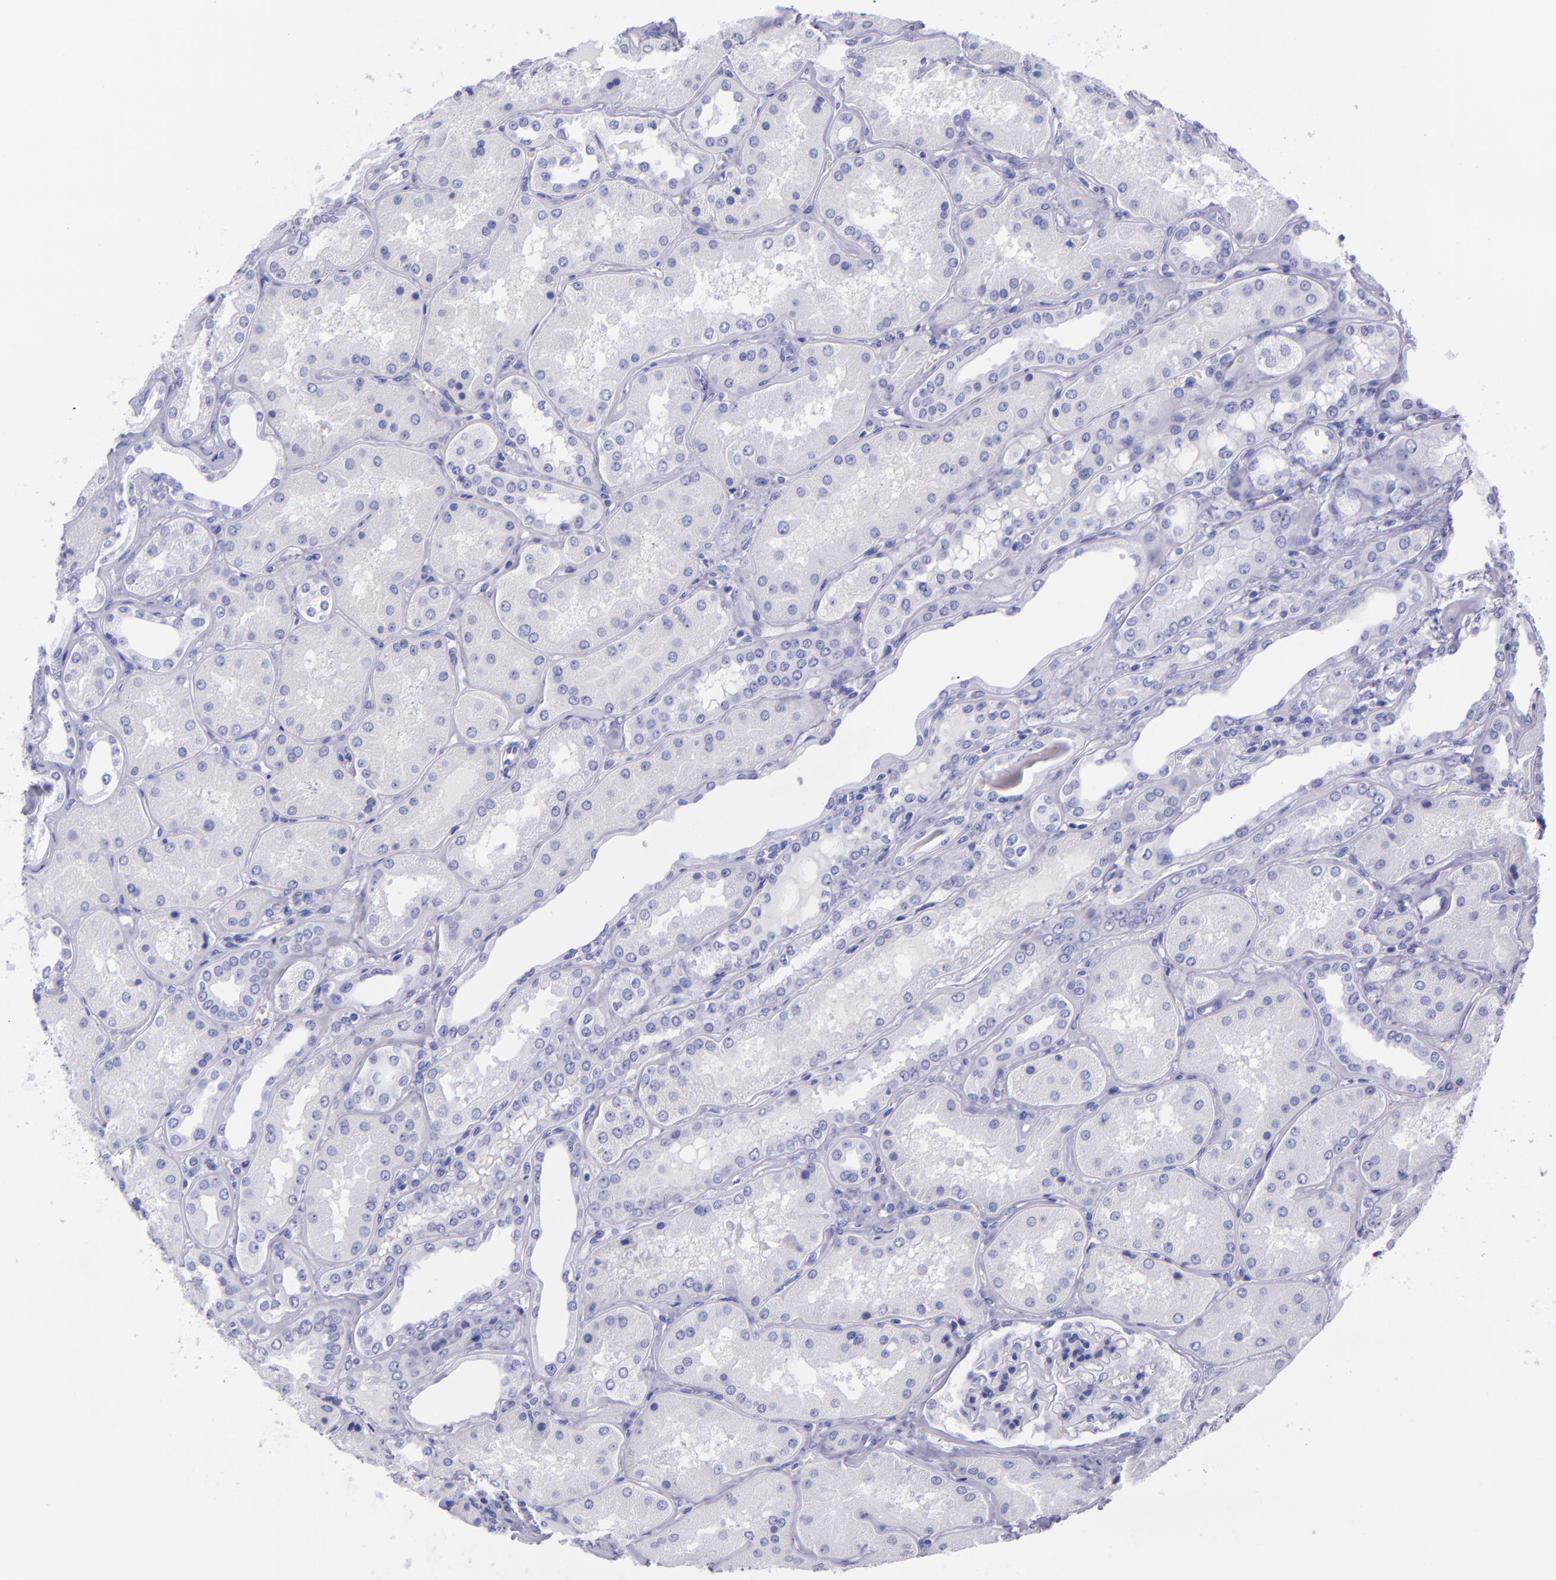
{"staining": {"intensity": "negative", "quantity": "none", "location": "none"}, "tissue": "kidney", "cell_type": "Cells in glomeruli", "image_type": "normal", "snomed": [{"axis": "morphology", "description": "Normal tissue, NOS"}, {"axis": "topography", "description": "Kidney"}], "caption": "This is a histopathology image of immunohistochemistry (IHC) staining of normal kidney, which shows no positivity in cells in glomeruli. (IHC, brightfield microscopy, high magnification).", "gene": "MBP", "patient": {"sex": "female", "age": 56}}